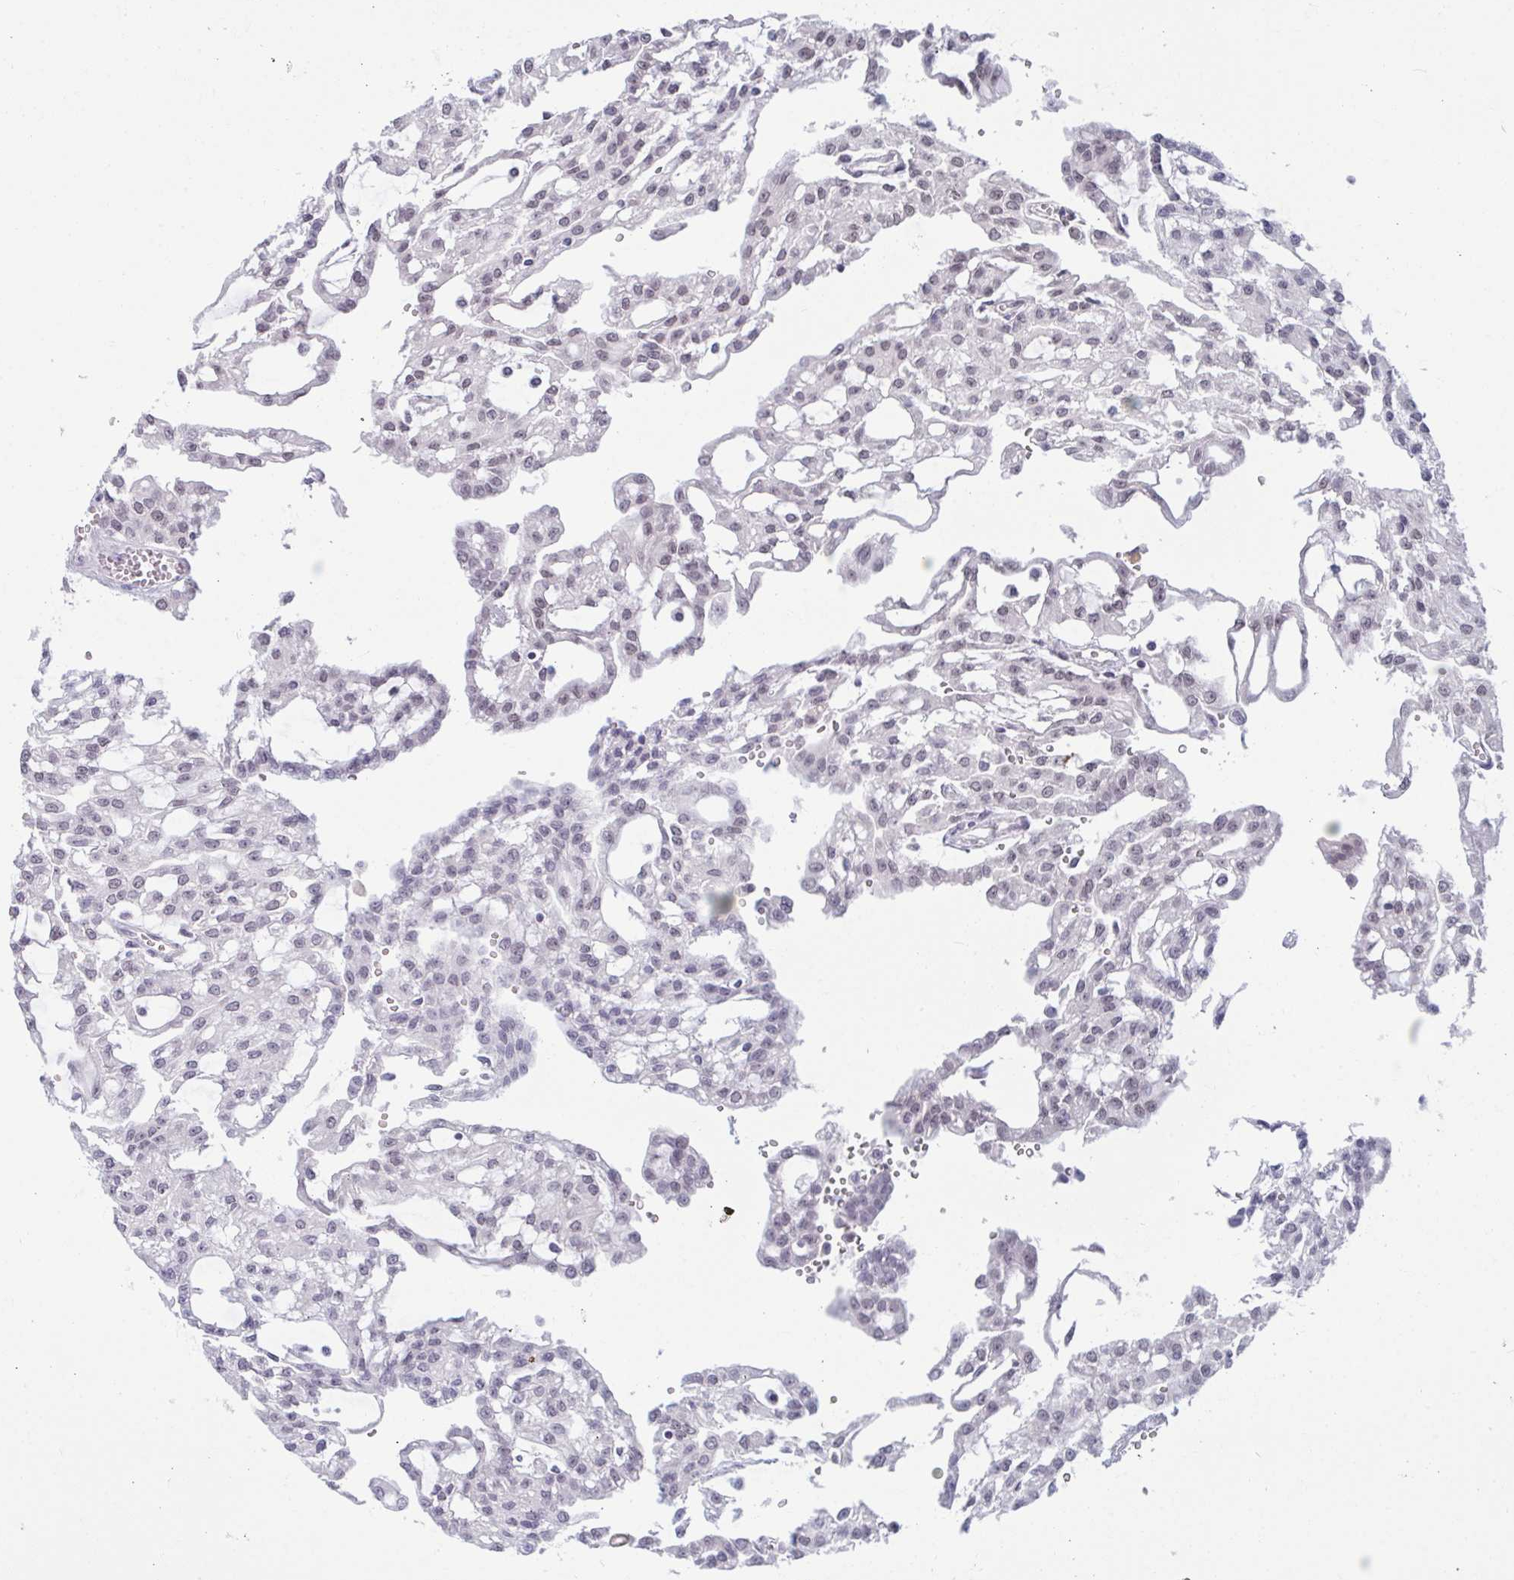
{"staining": {"intensity": "negative", "quantity": "none", "location": "none"}, "tissue": "renal cancer", "cell_type": "Tumor cells", "image_type": "cancer", "snomed": [{"axis": "morphology", "description": "Adenocarcinoma, NOS"}, {"axis": "topography", "description": "Kidney"}], "caption": "Immunohistochemistry micrograph of human adenocarcinoma (renal) stained for a protein (brown), which exhibits no expression in tumor cells. The staining was performed using DAB (3,3'-diaminobenzidine) to visualize the protein expression in brown, while the nuclei were stained in blue with hematoxylin (Magnification: 20x).", "gene": "RNASEH1", "patient": {"sex": "male", "age": 63}}